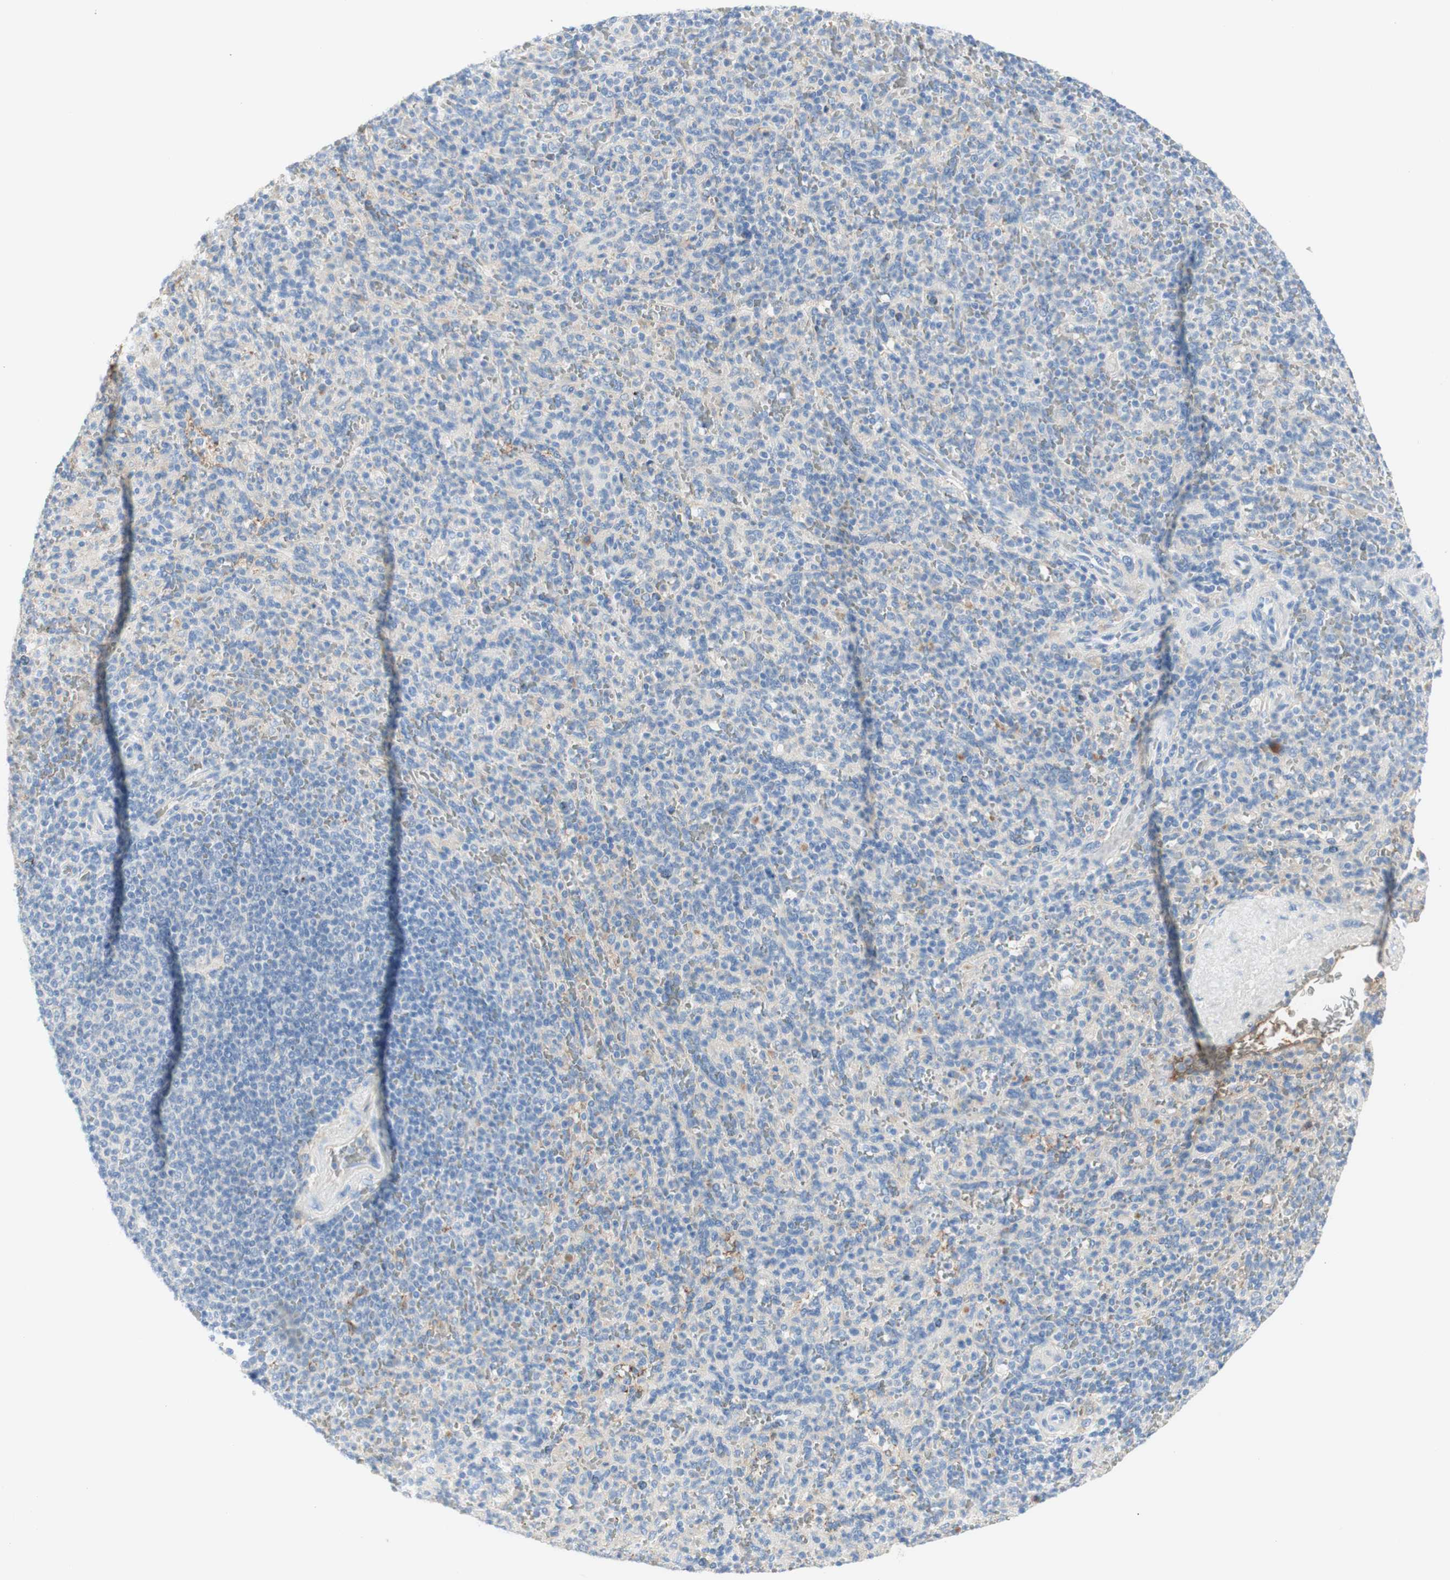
{"staining": {"intensity": "negative", "quantity": "none", "location": "none"}, "tissue": "spleen", "cell_type": "Cells in red pulp", "image_type": "normal", "snomed": [{"axis": "morphology", "description": "Normal tissue, NOS"}, {"axis": "topography", "description": "Spleen"}], "caption": "This is a histopathology image of immunohistochemistry staining of unremarkable spleen, which shows no expression in cells in red pulp.", "gene": "KNG1", "patient": {"sex": "male", "age": 36}}